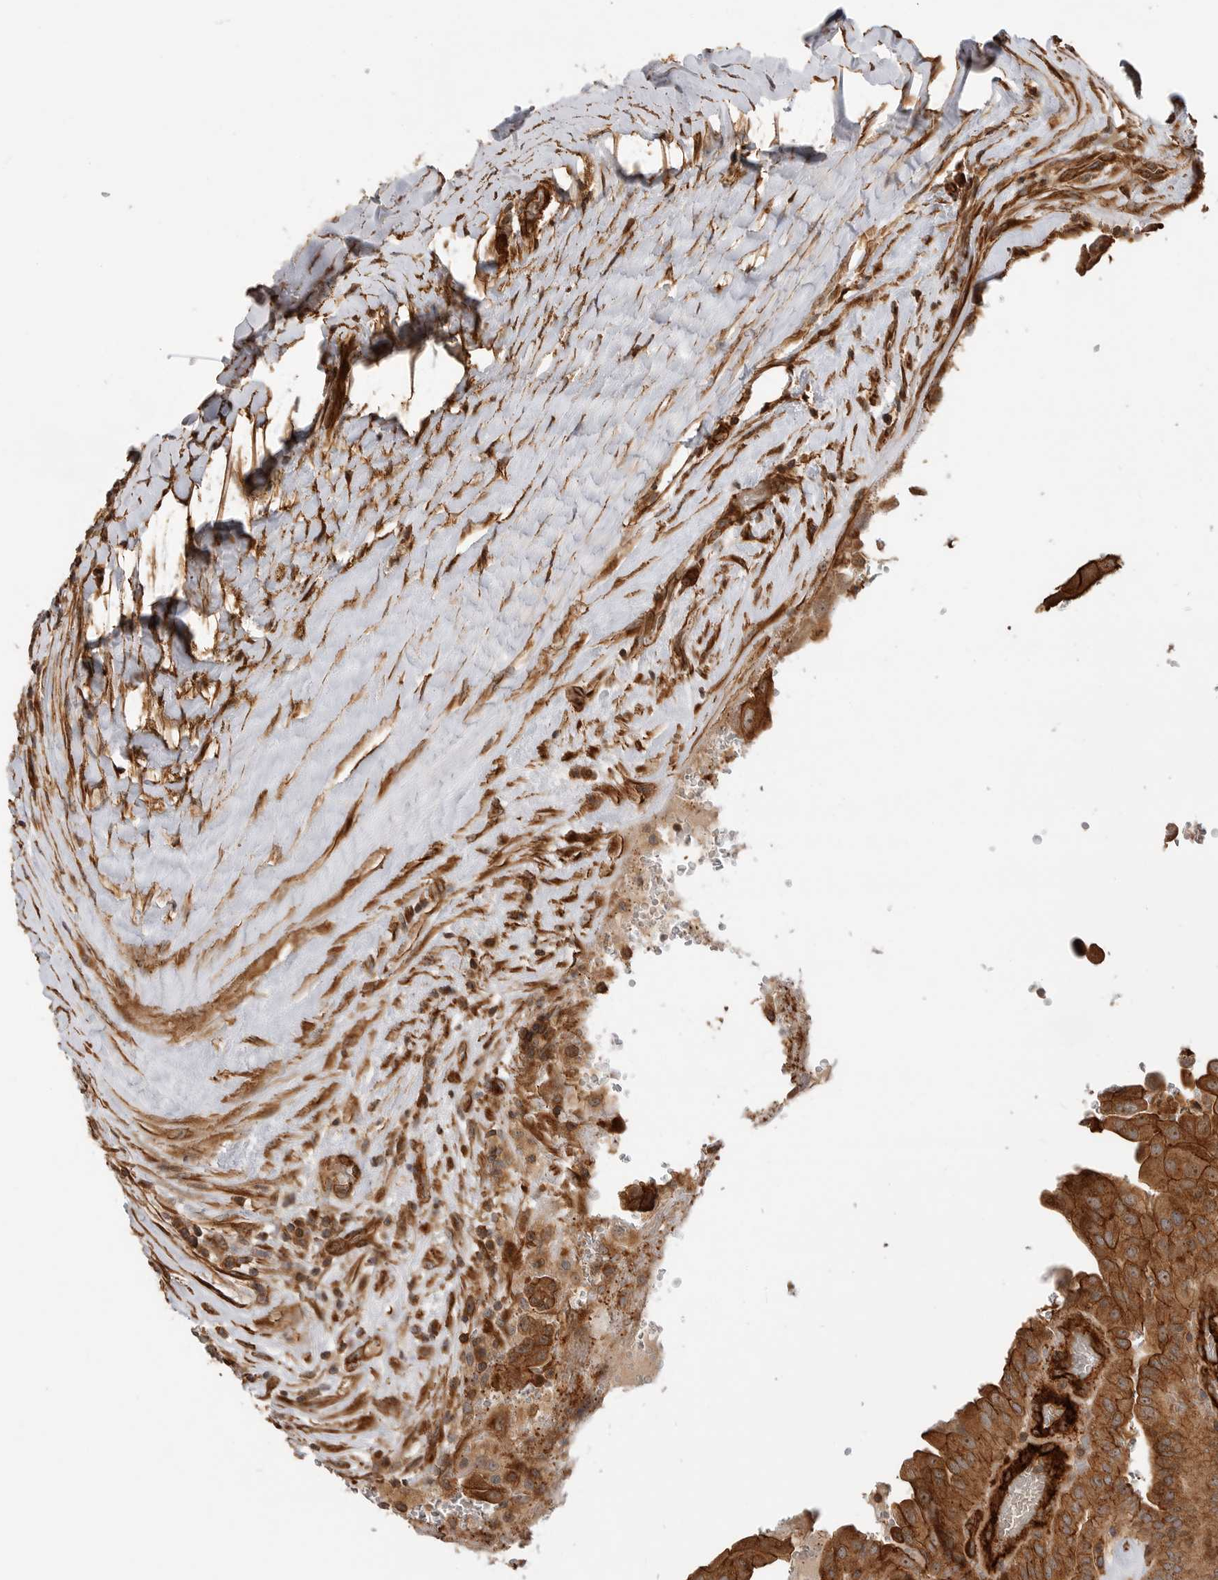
{"staining": {"intensity": "strong", "quantity": ">75%", "location": "cytoplasmic/membranous,nuclear"}, "tissue": "thyroid cancer", "cell_type": "Tumor cells", "image_type": "cancer", "snomed": [{"axis": "morphology", "description": "Papillary adenocarcinoma, NOS"}, {"axis": "topography", "description": "Thyroid gland"}], "caption": "A brown stain shows strong cytoplasmic/membranous and nuclear positivity of a protein in papillary adenocarcinoma (thyroid) tumor cells. (DAB (3,3'-diaminobenzidine) IHC with brightfield microscopy, high magnification).", "gene": "GPATCH2", "patient": {"sex": "male", "age": 77}}